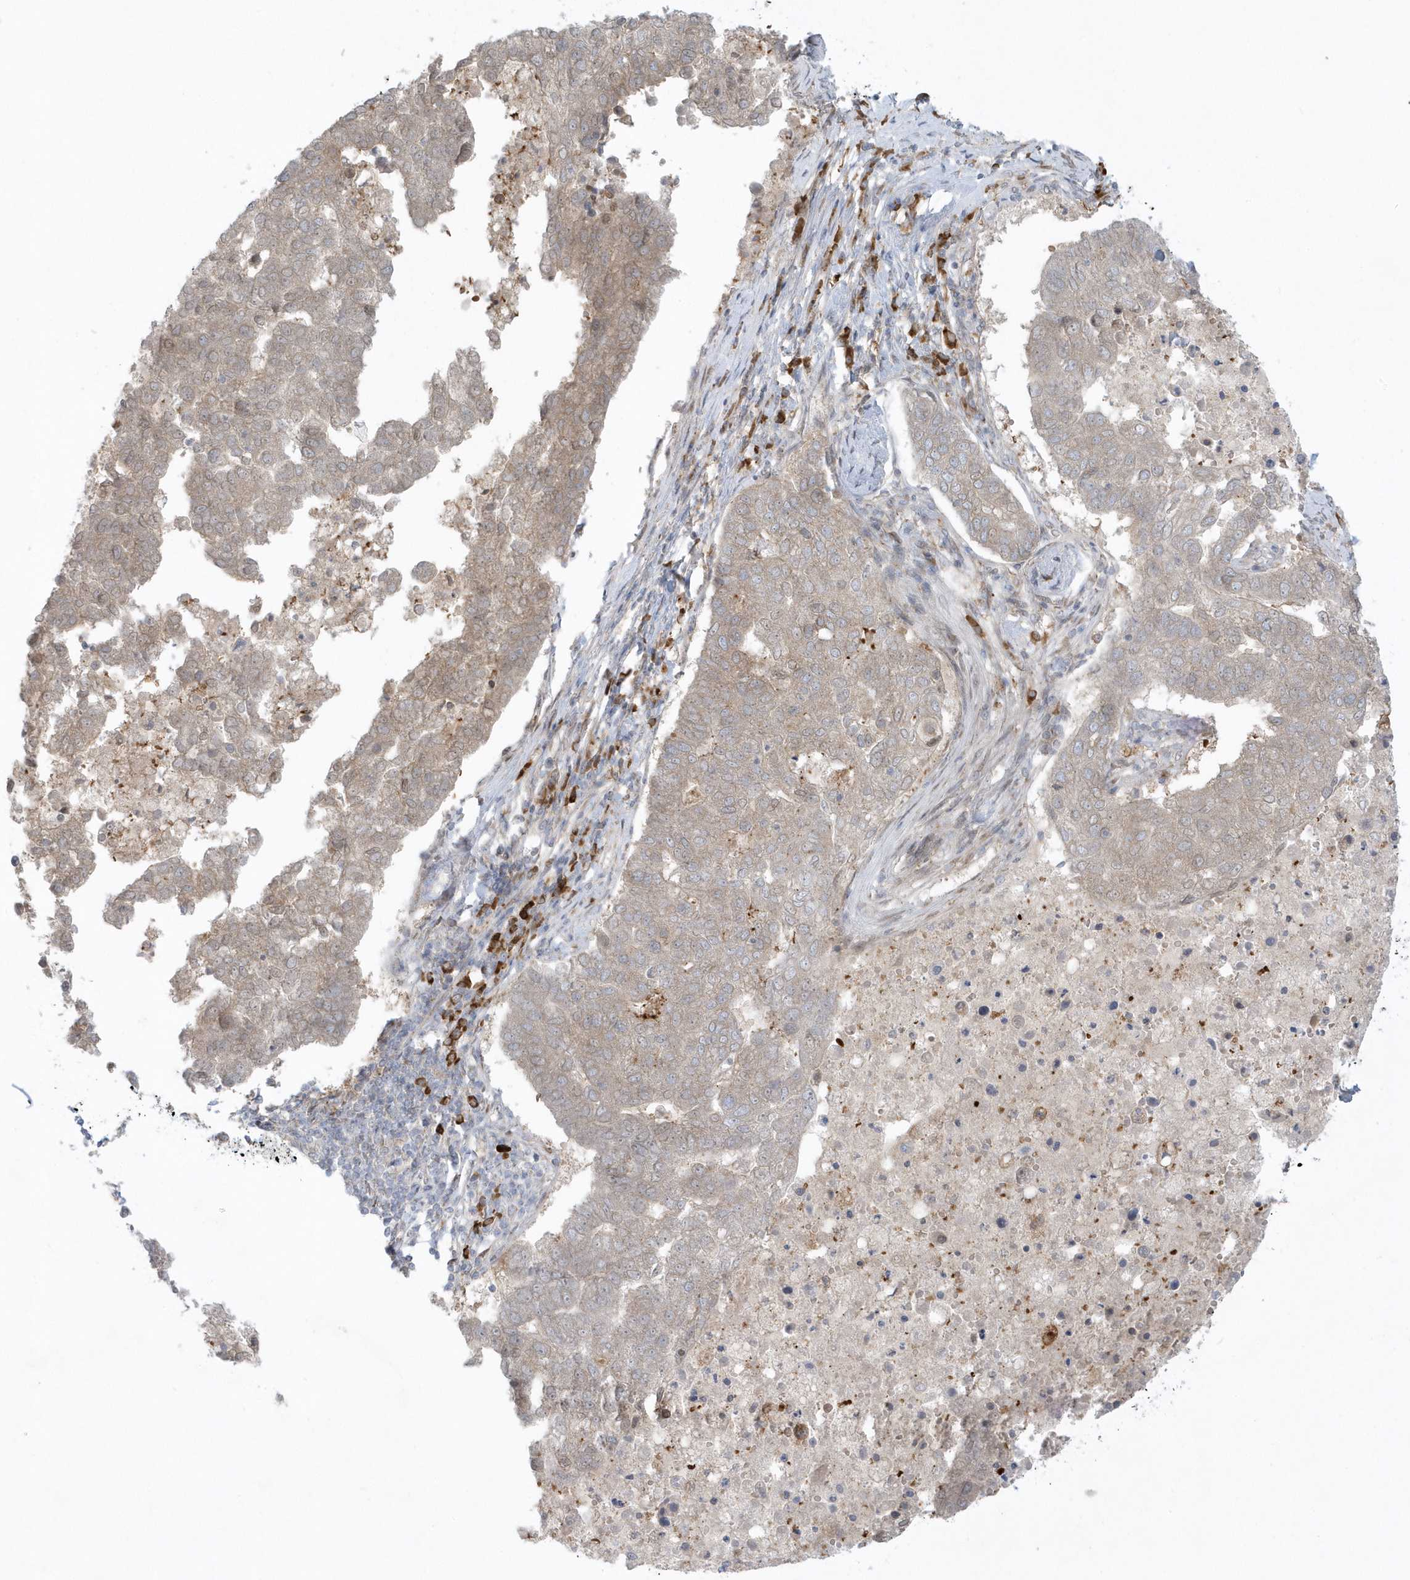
{"staining": {"intensity": "weak", "quantity": ">75%", "location": "cytoplasmic/membranous"}, "tissue": "pancreatic cancer", "cell_type": "Tumor cells", "image_type": "cancer", "snomed": [{"axis": "morphology", "description": "Adenocarcinoma, NOS"}, {"axis": "topography", "description": "Pancreas"}], "caption": "Weak cytoplasmic/membranous staining is seen in about >75% of tumor cells in adenocarcinoma (pancreatic). Ihc stains the protein in brown and the nuclei are stained blue.", "gene": "RPP40", "patient": {"sex": "female", "age": 61}}